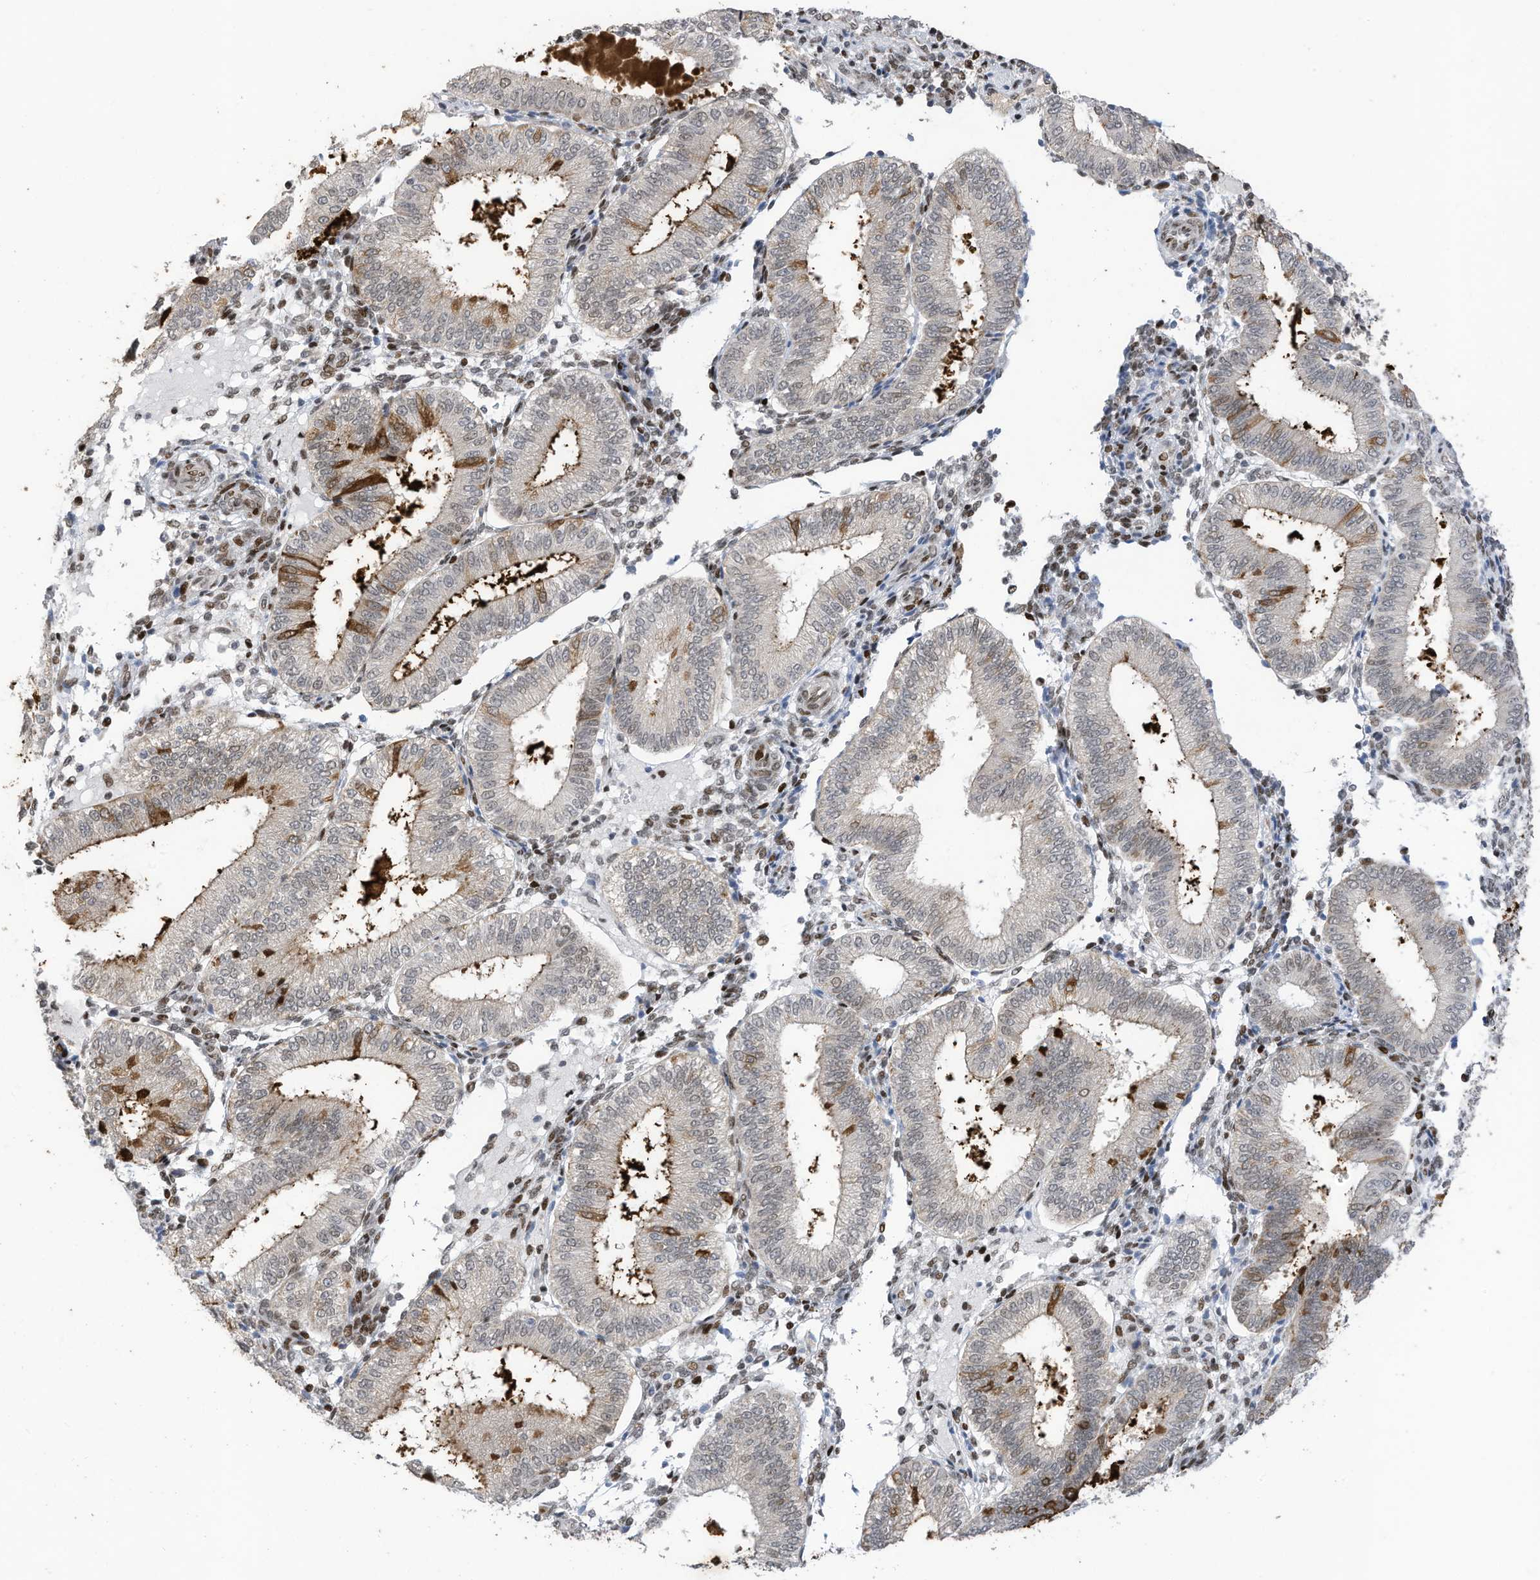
{"staining": {"intensity": "weak", "quantity": "<25%", "location": "nuclear"}, "tissue": "endometrium", "cell_type": "Cells in endometrial stroma", "image_type": "normal", "snomed": [{"axis": "morphology", "description": "Normal tissue, NOS"}, {"axis": "topography", "description": "Endometrium"}], "caption": "Protein analysis of normal endometrium demonstrates no significant staining in cells in endometrial stroma.", "gene": "RABL3", "patient": {"sex": "female", "age": 39}}